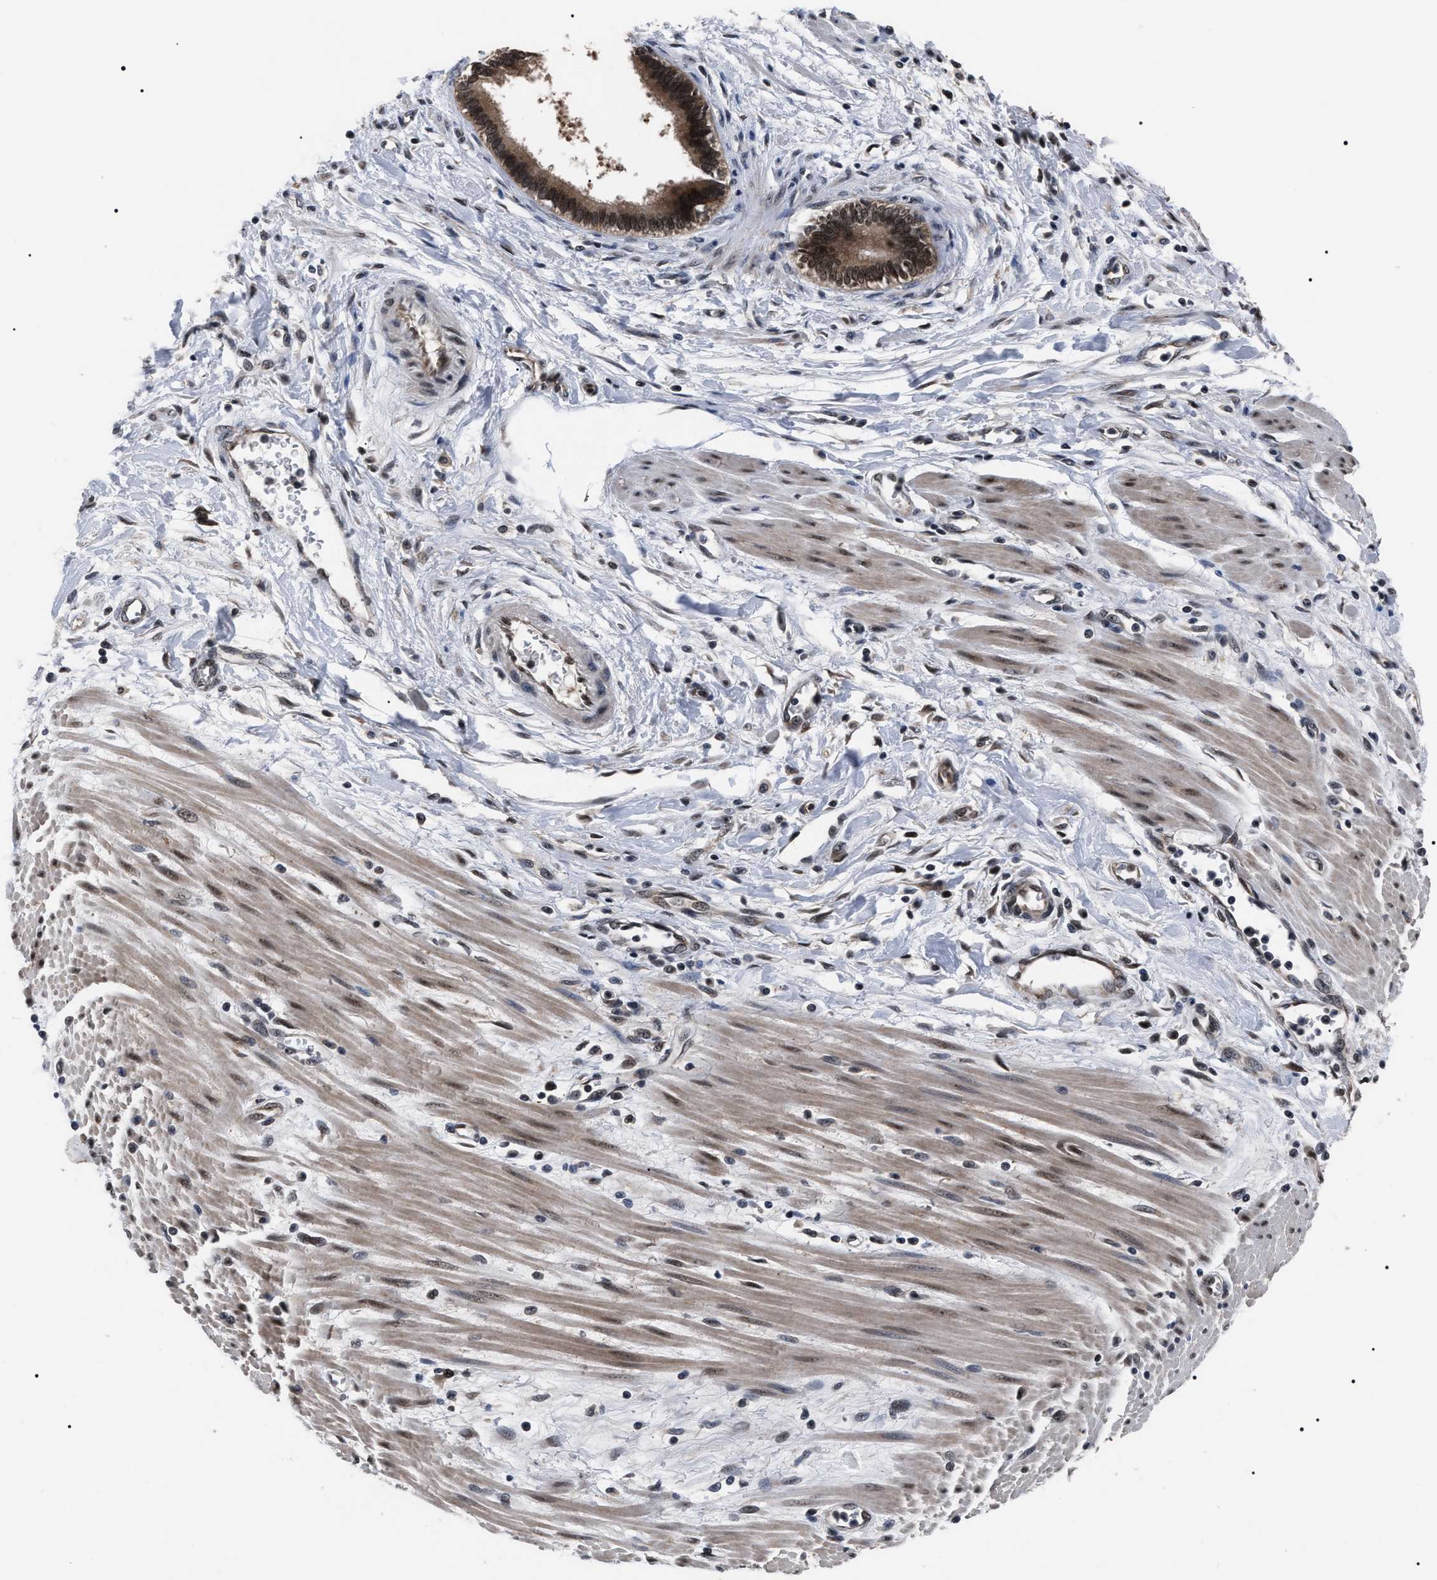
{"staining": {"intensity": "strong", "quantity": ">75%", "location": "cytoplasmic/membranous,nuclear"}, "tissue": "pancreatic cancer", "cell_type": "Tumor cells", "image_type": "cancer", "snomed": [{"axis": "morphology", "description": "Normal tissue, NOS"}, {"axis": "topography", "description": "Lymph node"}], "caption": "Immunohistochemical staining of human pancreatic cancer displays high levels of strong cytoplasmic/membranous and nuclear staining in approximately >75% of tumor cells.", "gene": "CSNK2A1", "patient": {"sex": "male", "age": 50}}